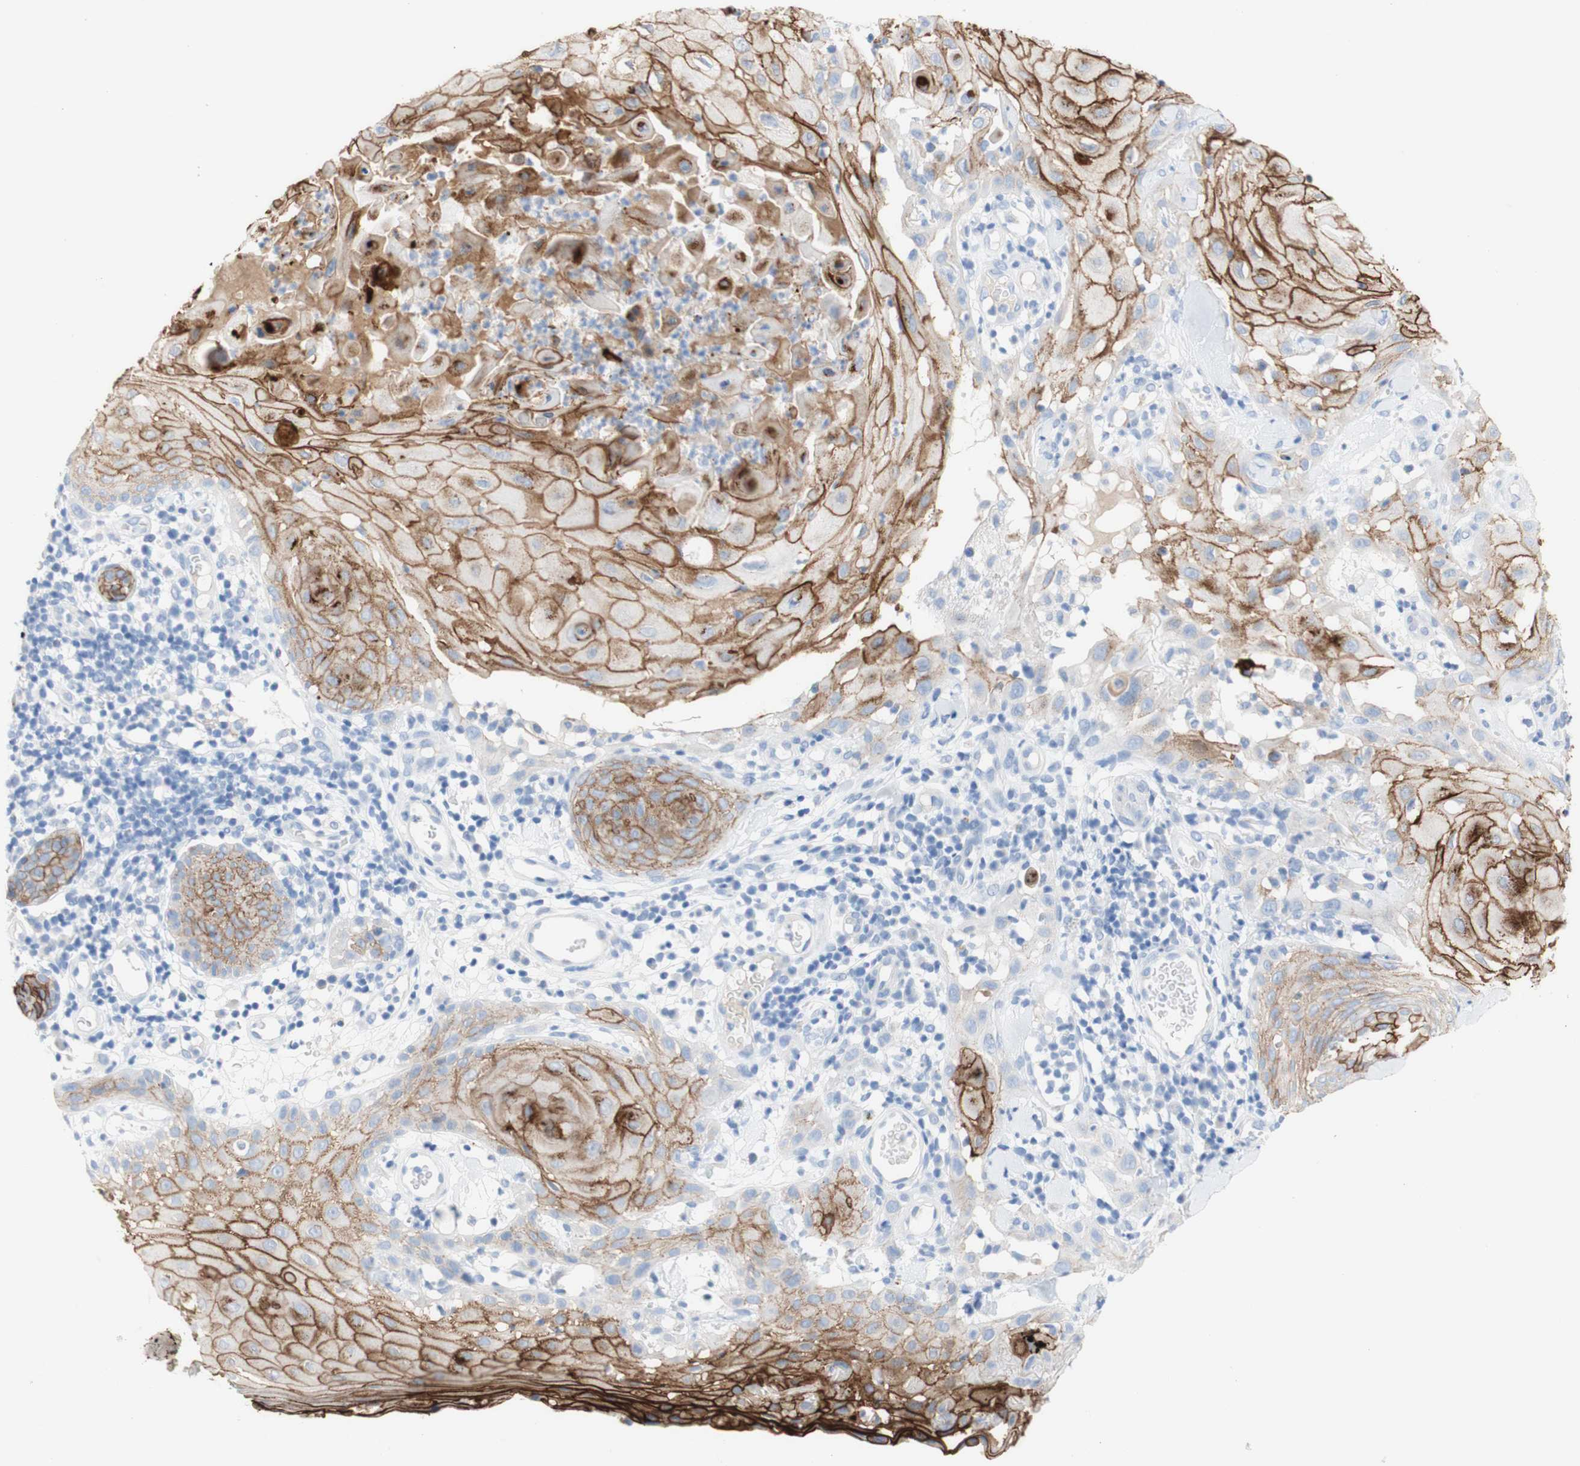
{"staining": {"intensity": "moderate", "quantity": ">75%", "location": "cytoplasmic/membranous"}, "tissue": "skin cancer", "cell_type": "Tumor cells", "image_type": "cancer", "snomed": [{"axis": "morphology", "description": "Squamous cell carcinoma, NOS"}, {"axis": "topography", "description": "Skin"}], "caption": "Tumor cells demonstrate moderate cytoplasmic/membranous expression in about >75% of cells in skin cancer (squamous cell carcinoma). Nuclei are stained in blue.", "gene": "DSC2", "patient": {"sex": "male", "age": 24}}